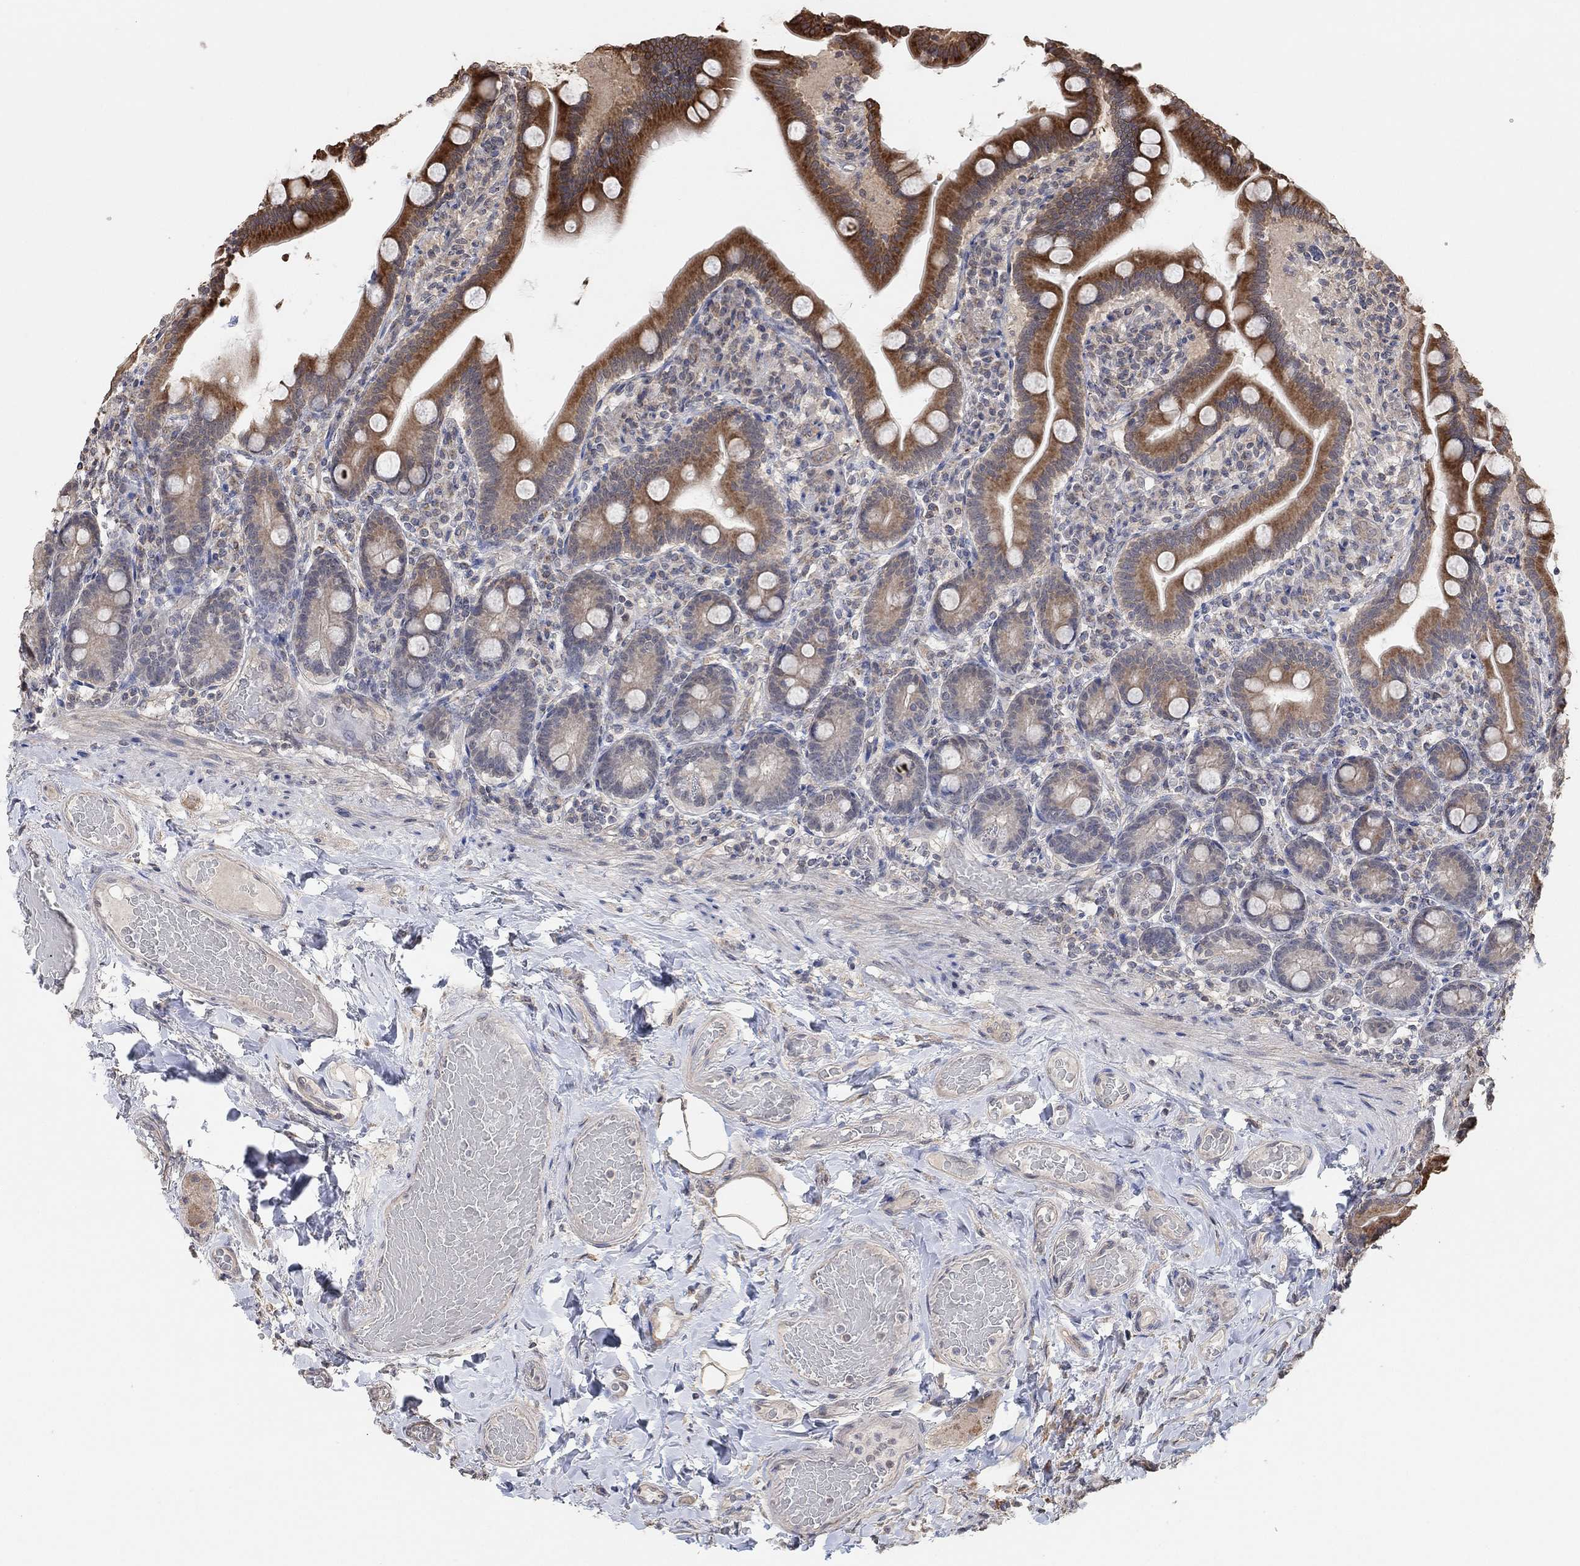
{"staining": {"intensity": "strong", "quantity": "25%-75%", "location": "cytoplasmic/membranous"}, "tissue": "small intestine", "cell_type": "Glandular cells", "image_type": "normal", "snomed": [{"axis": "morphology", "description": "Normal tissue, NOS"}, {"axis": "topography", "description": "Small intestine"}], "caption": "Immunohistochemistry (DAB (3,3'-diaminobenzidine)) staining of normal human small intestine reveals strong cytoplasmic/membranous protein positivity in approximately 25%-75% of glandular cells. (Stains: DAB in brown, nuclei in blue, Microscopy: brightfield microscopy at high magnification).", "gene": "UNC5B", "patient": {"sex": "male", "age": 66}}